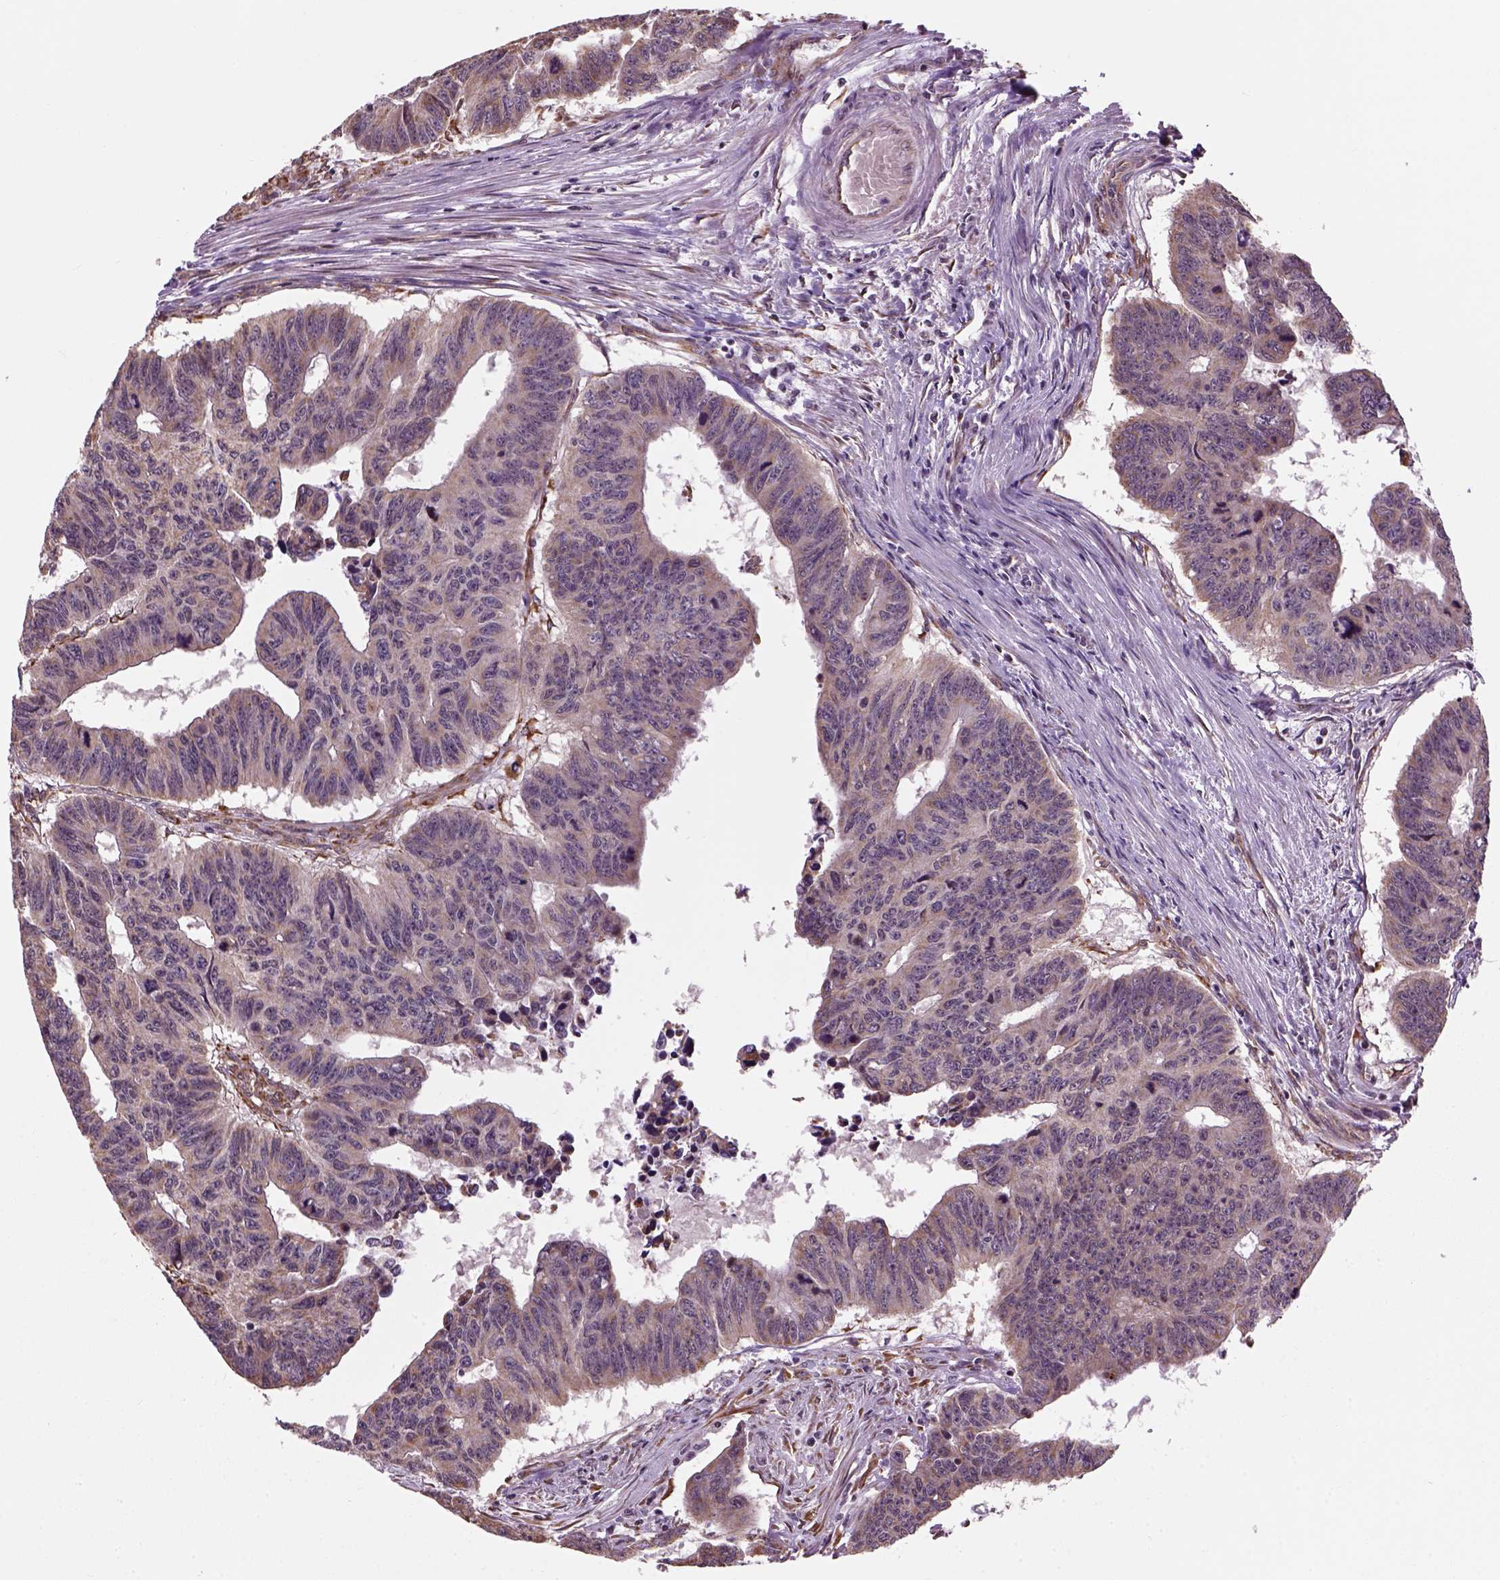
{"staining": {"intensity": "weak", "quantity": ">75%", "location": "cytoplasmic/membranous"}, "tissue": "colorectal cancer", "cell_type": "Tumor cells", "image_type": "cancer", "snomed": [{"axis": "morphology", "description": "Adenocarcinoma, NOS"}, {"axis": "topography", "description": "Rectum"}], "caption": "The histopathology image demonstrates staining of colorectal cancer (adenocarcinoma), revealing weak cytoplasmic/membranous protein positivity (brown color) within tumor cells.", "gene": "XK", "patient": {"sex": "female", "age": 85}}